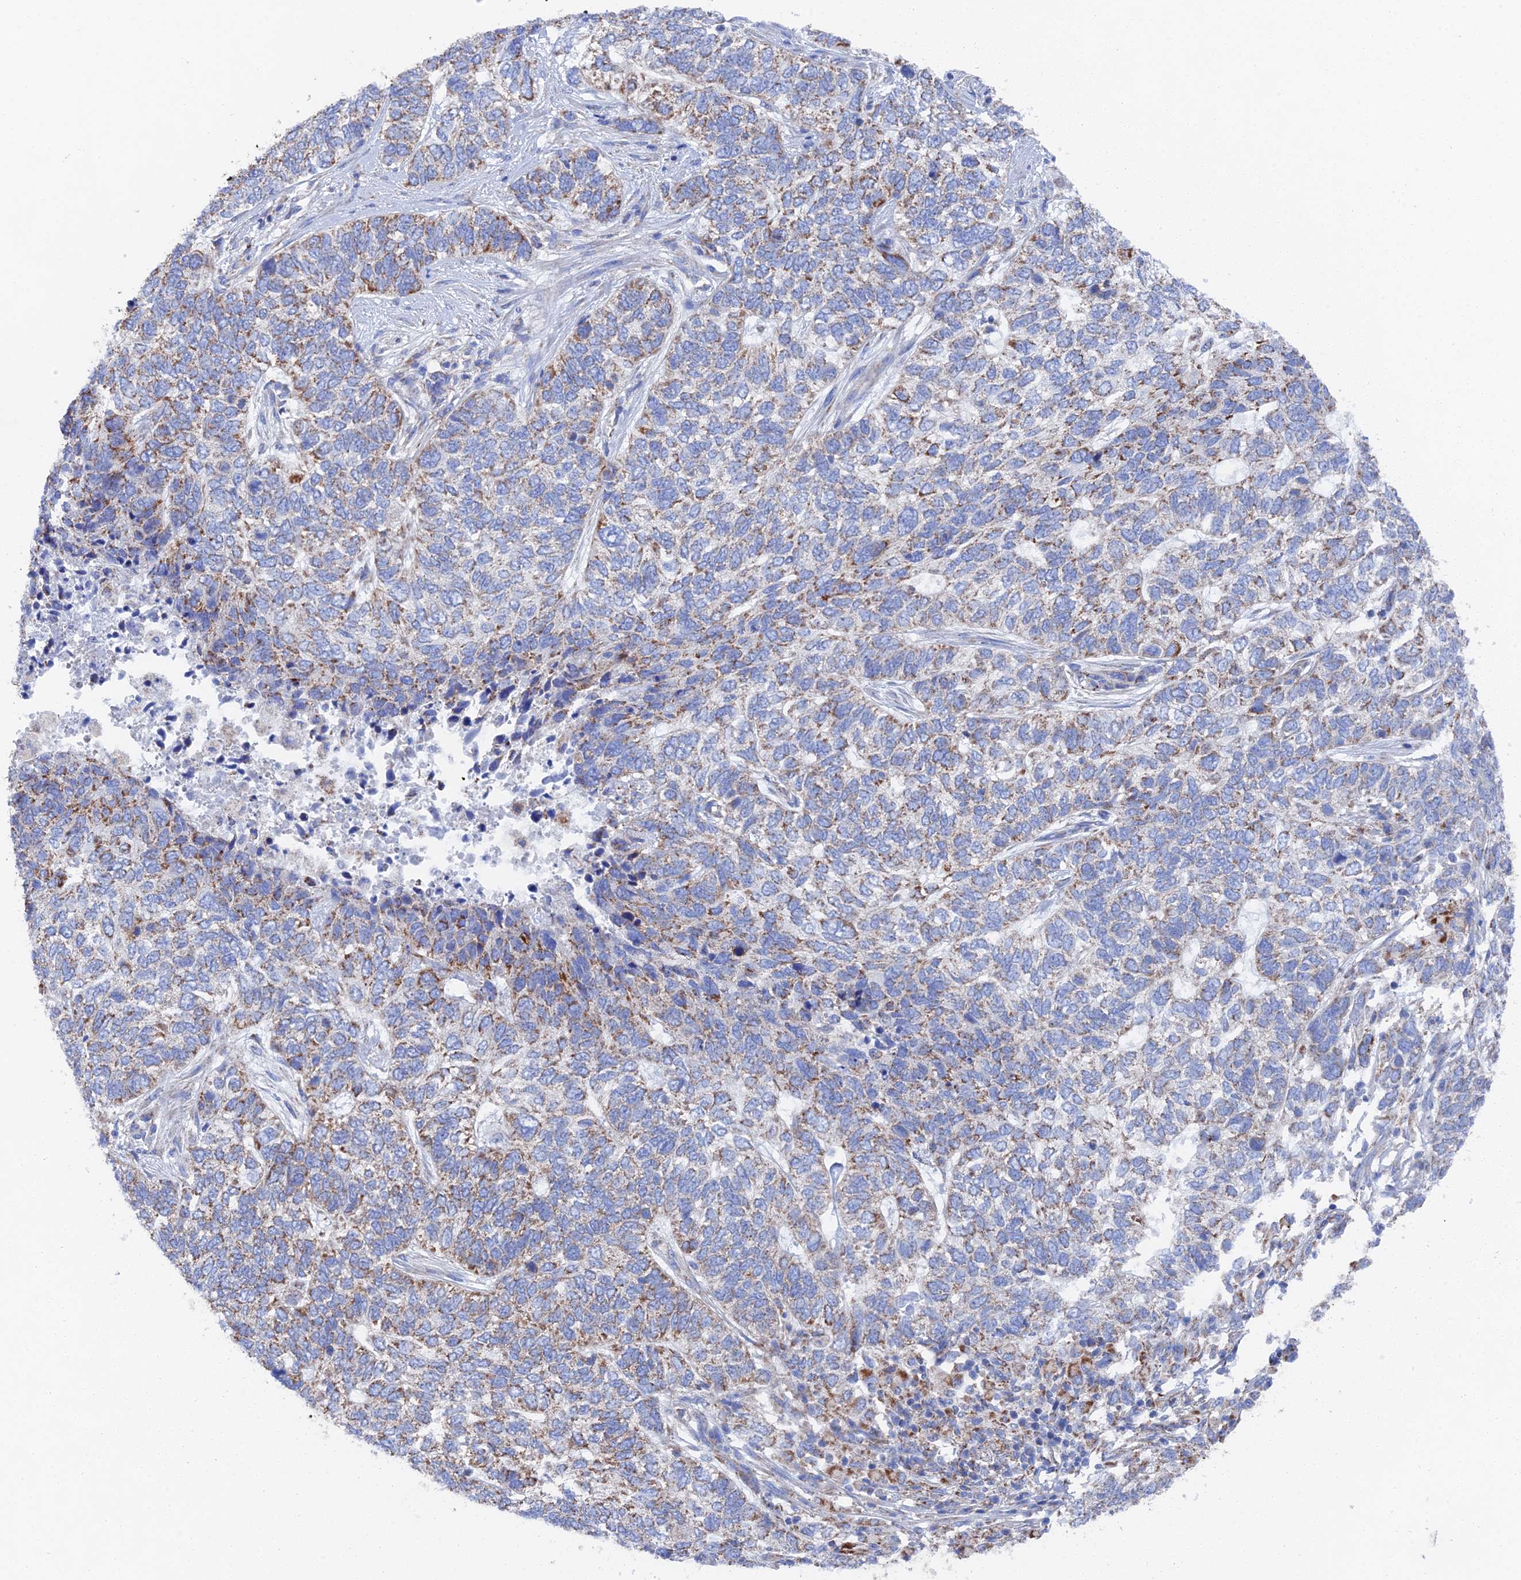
{"staining": {"intensity": "moderate", "quantity": "25%-75%", "location": "cytoplasmic/membranous"}, "tissue": "skin cancer", "cell_type": "Tumor cells", "image_type": "cancer", "snomed": [{"axis": "morphology", "description": "Basal cell carcinoma"}, {"axis": "topography", "description": "Skin"}], "caption": "Immunohistochemical staining of basal cell carcinoma (skin) demonstrates moderate cytoplasmic/membranous protein staining in about 25%-75% of tumor cells.", "gene": "IFT80", "patient": {"sex": "female", "age": 65}}